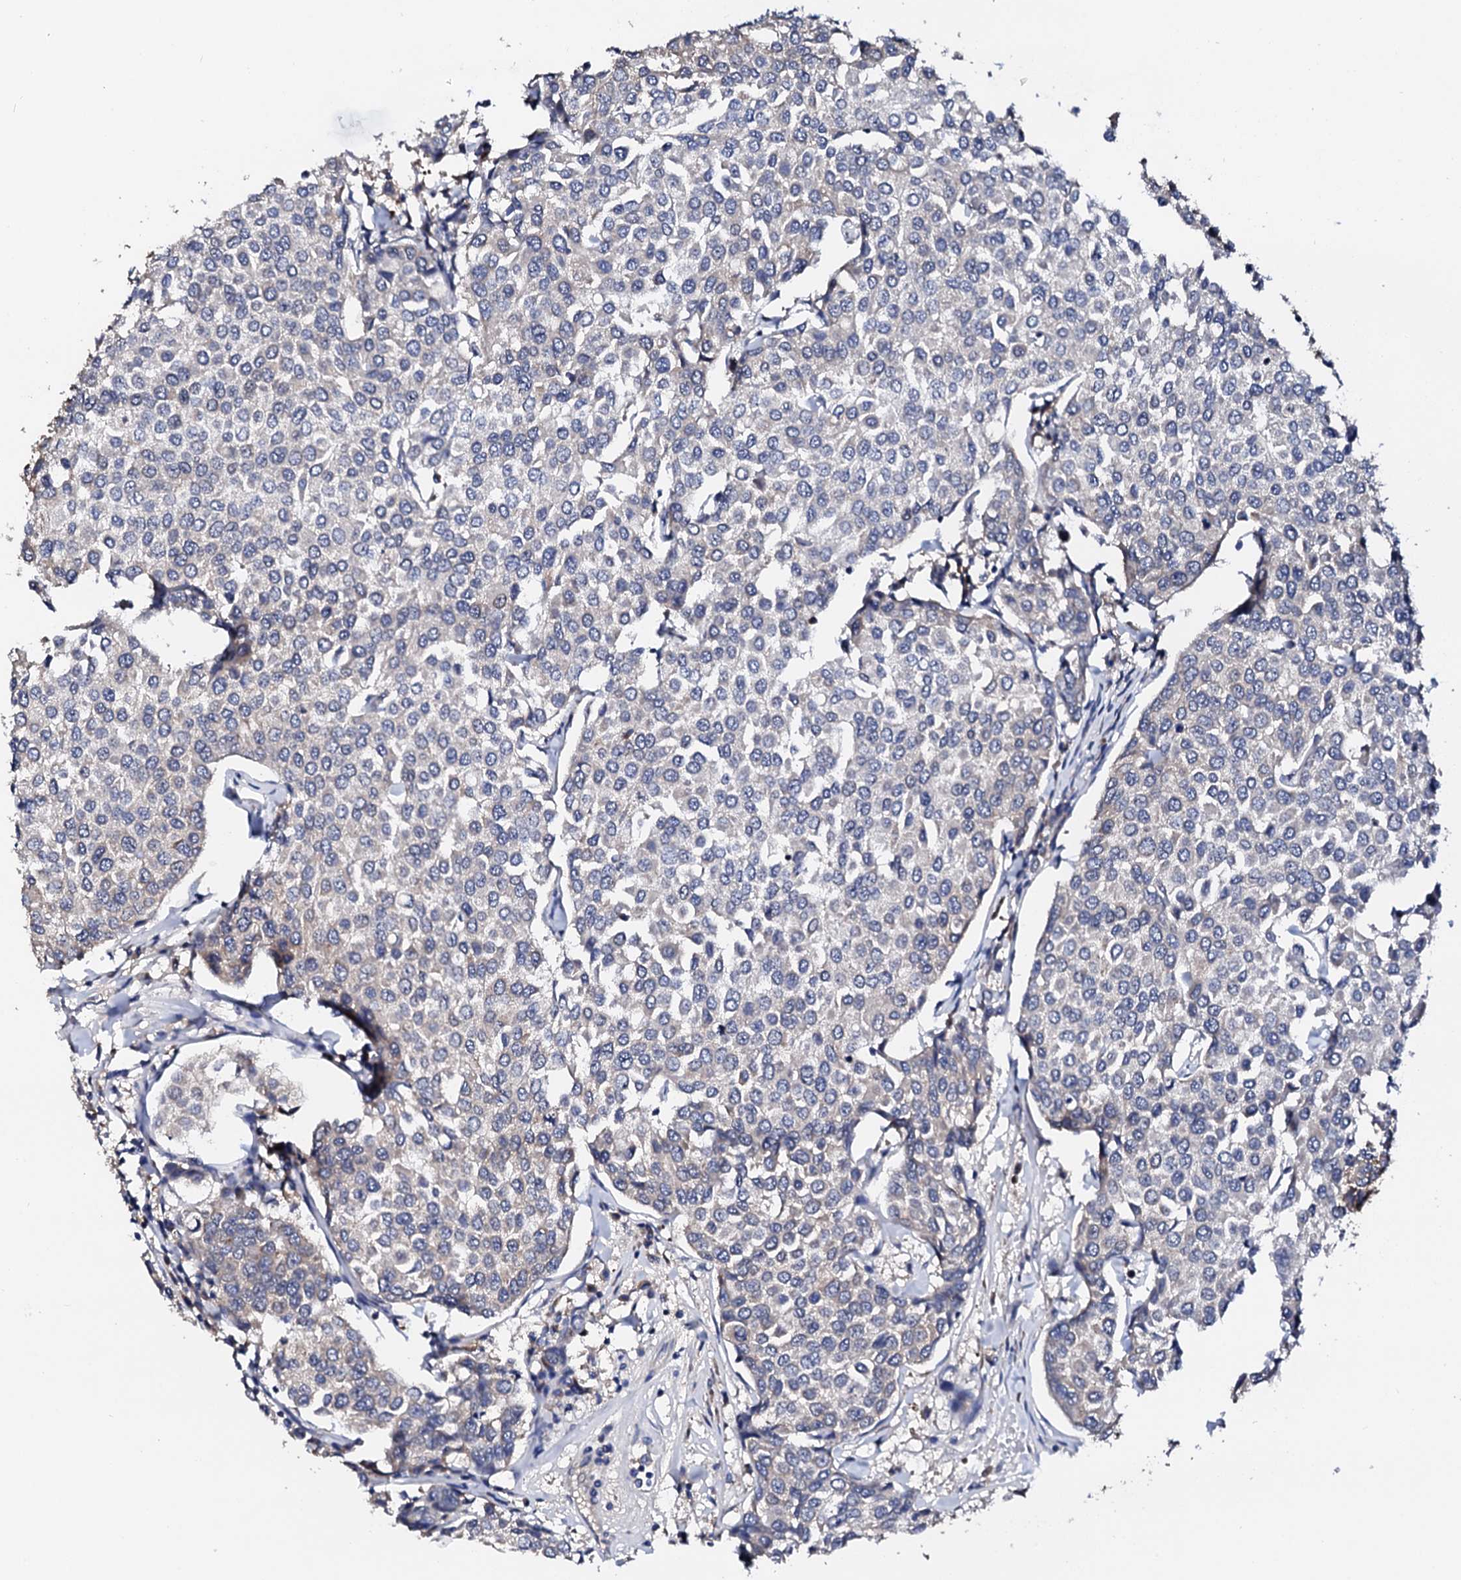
{"staining": {"intensity": "negative", "quantity": "none", "location": "none"}, "tissue": "breast cancer", "cell_type": "Tumor cells", "image_type": "cancer", "snomed": [{"axis": "morphology", "description": "Duct carcinoma"}, {"axis": "topography", "description": "Breast"}], "caption": "Human invasive ductal carcinoma (breast) stained for a protein using immunohistochemistry (IHC) reveals no expression in tumor cells.", "gene": "NUP58", "patient": {"sex": "female", "age": 55}}